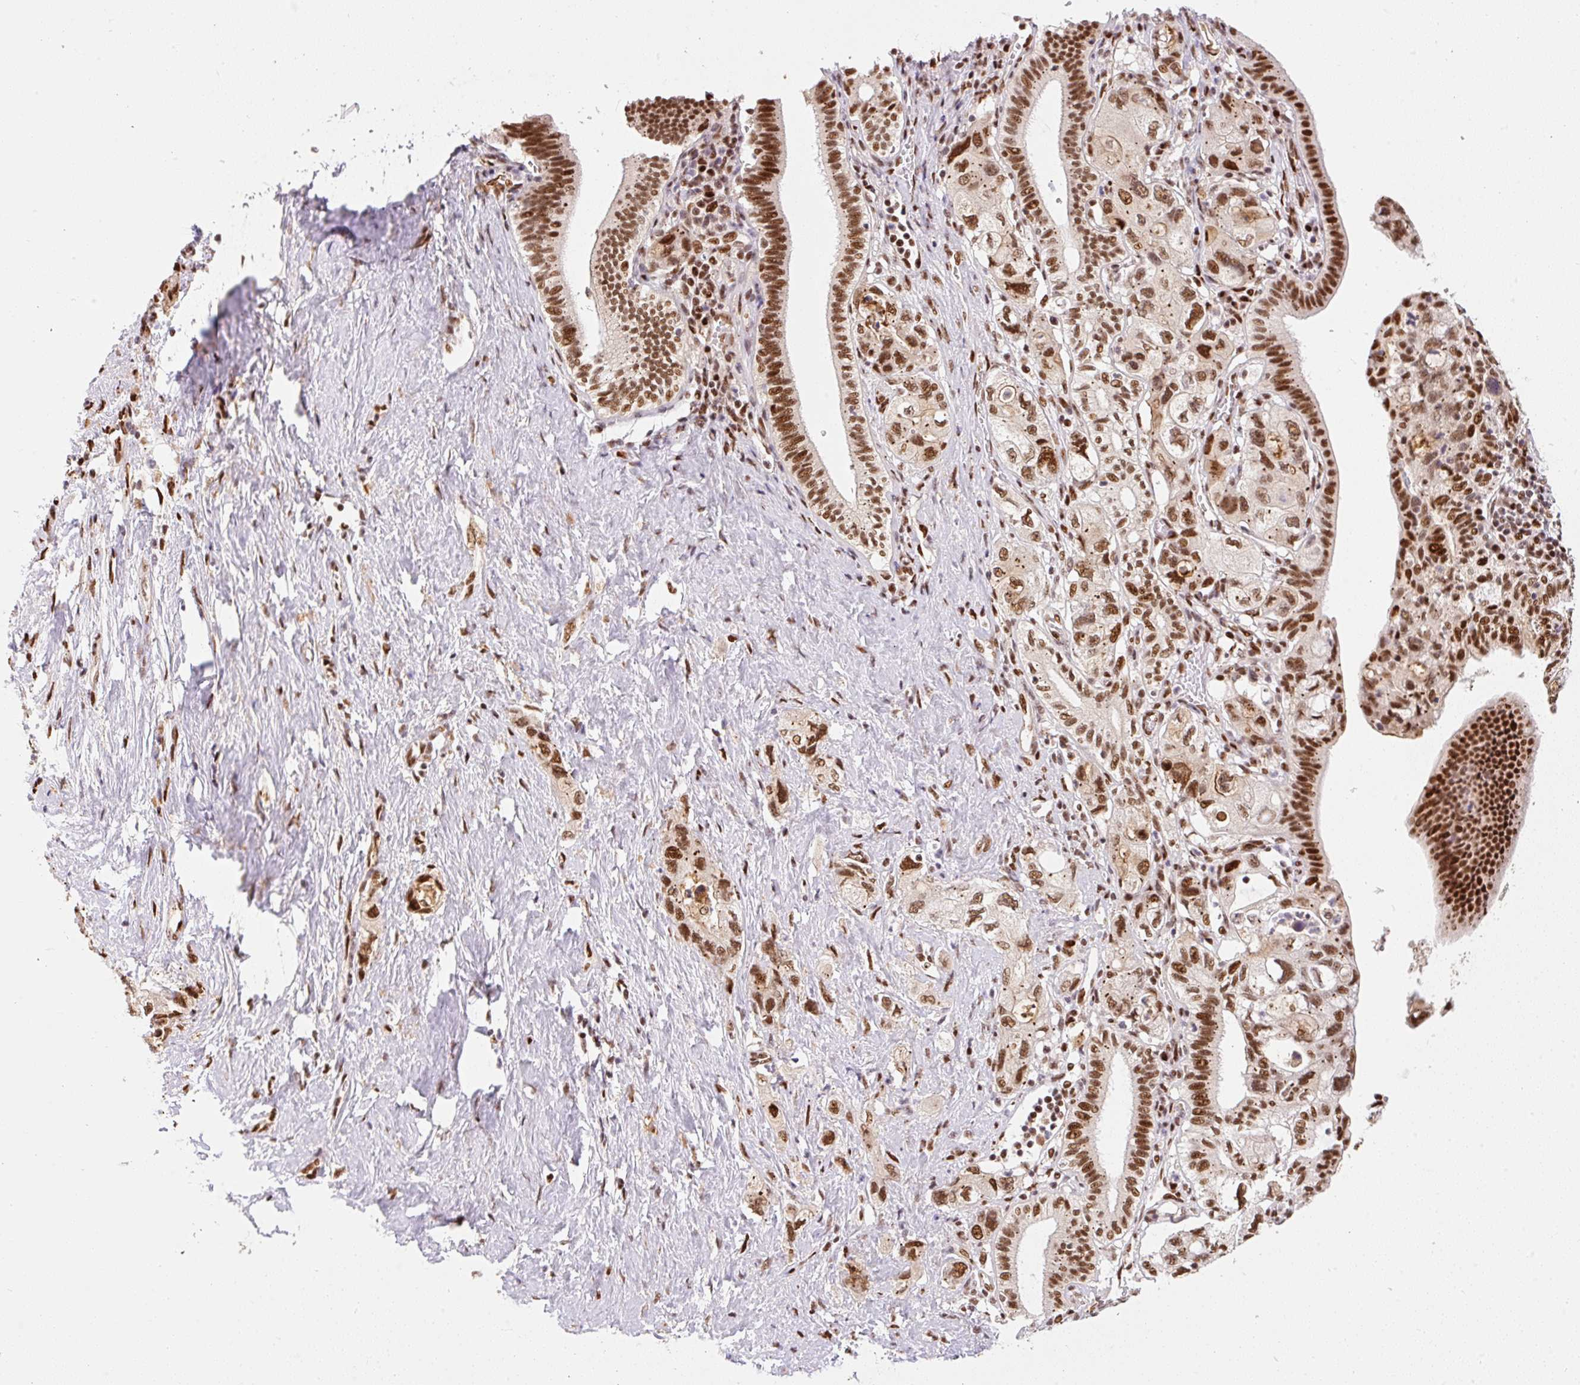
{"staining": {"intensity": "moderate", "quantity": ">75%", "location": "nuclear"}, "tissue": "pancreatic cancer", "cell_type": "Tumor cells", "image_type": "cancer", "snomed": [{"axis": "morphology", "description": "Adenocarcinoma, NOS"}, {"axis": "topography", "description": "Pancreas"}], "caption": "Pancreatic cancer stained for a protein exhibits moderate nuclear positivity in tumor cells.", "gene": "GPR139", "patient": {"sex": "female", "age": 73}}